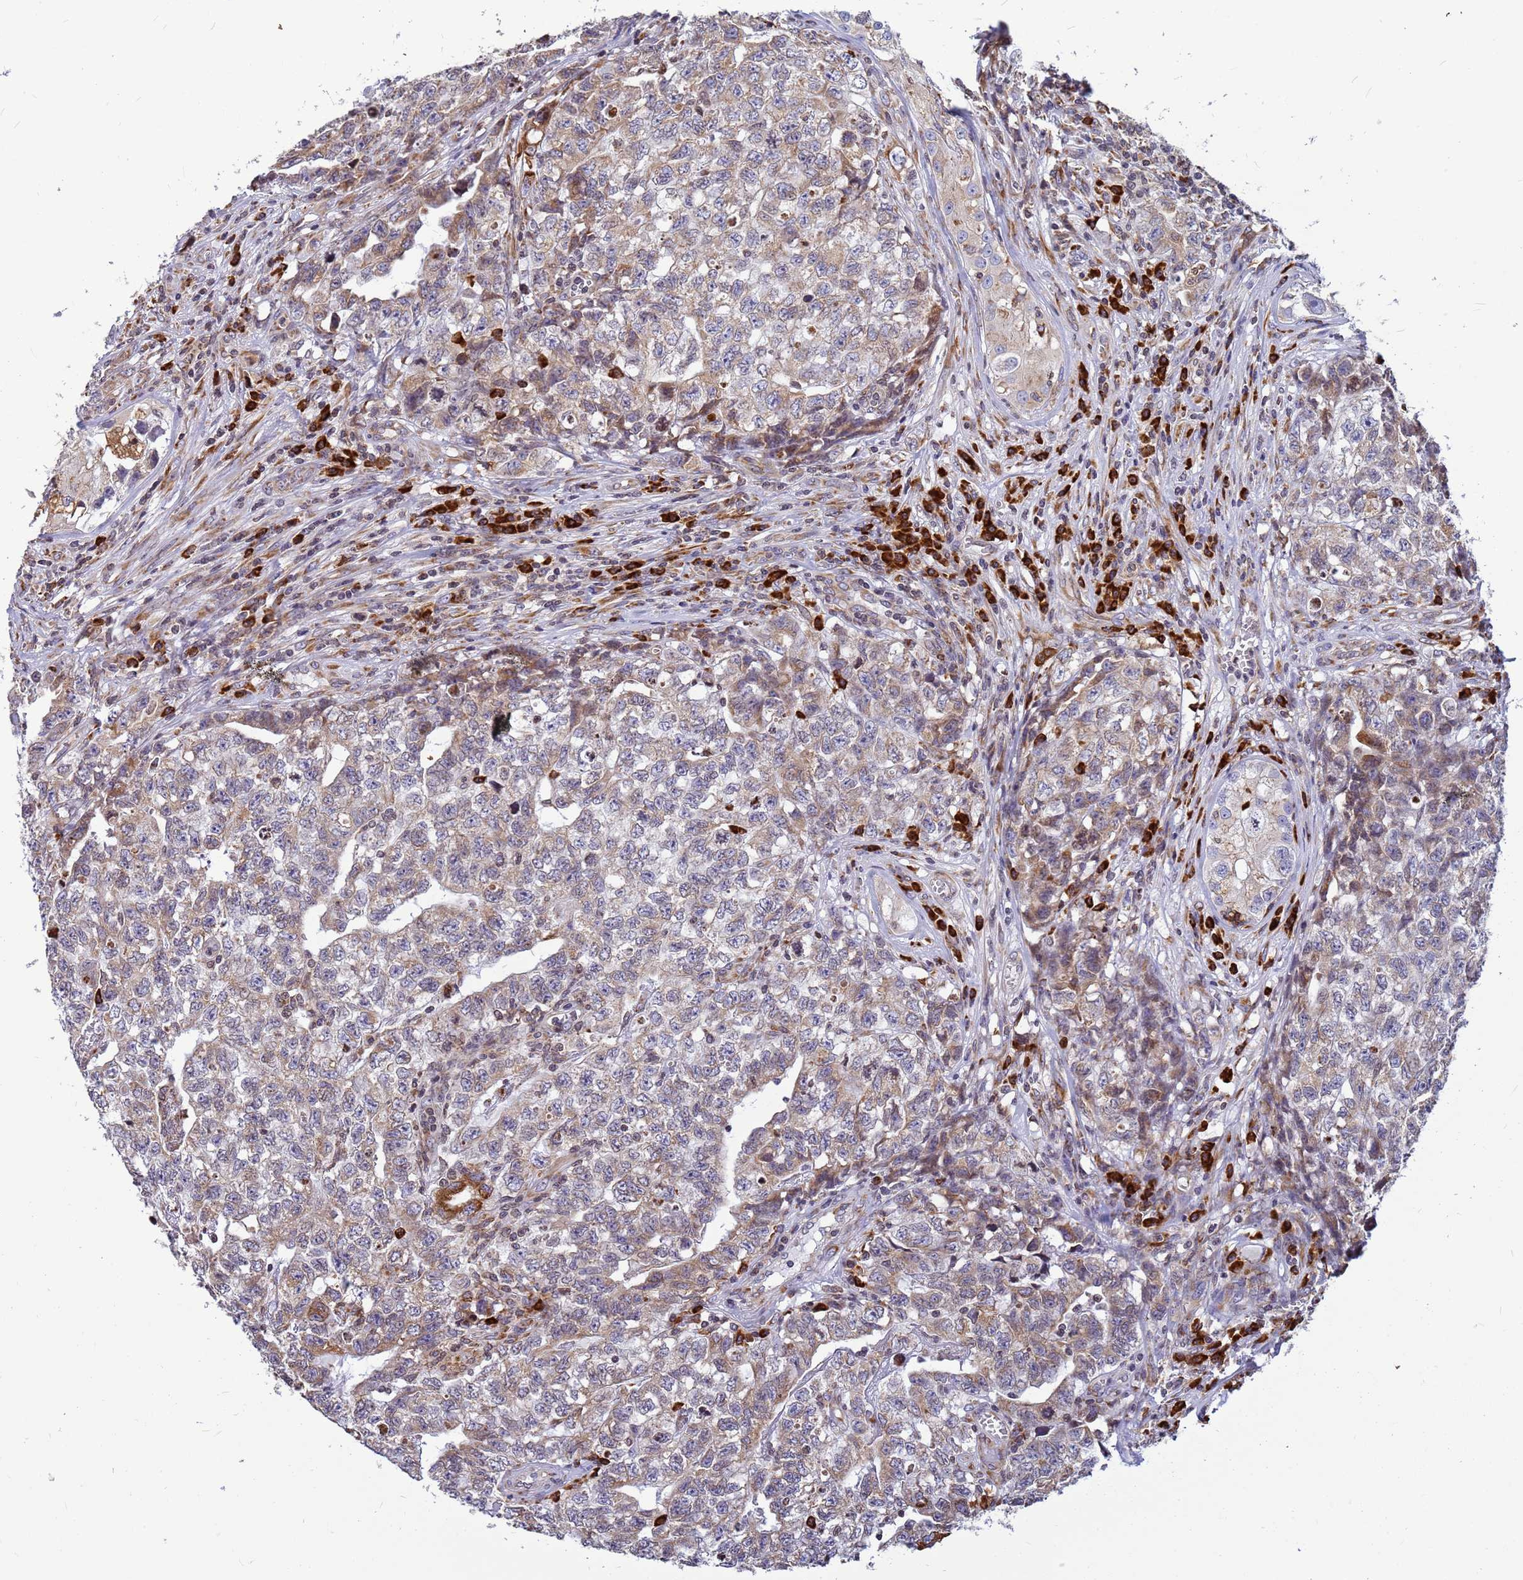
{"staining": {"intensity": "weak", "quantity": ">75%", "location": "cytoplasmic/membranous"}, "tissue": "testis cancer", "cell_type": "Tumor cells", "image_type": "cancer", "snomed": [{"axis": "morphology", "description": "Carcinoma, Embryonal, NOS"}, {"axis": "topography", "description": "Testis"}], "caption": "Immunohistochemical staining of human testis embryonal carcinoma reveals weak cytoplasmic/membranous protein expression in approximately >75% of tumor cells.", "gene": "SSR4", "patient": {"sex": "male", "age": 31}}